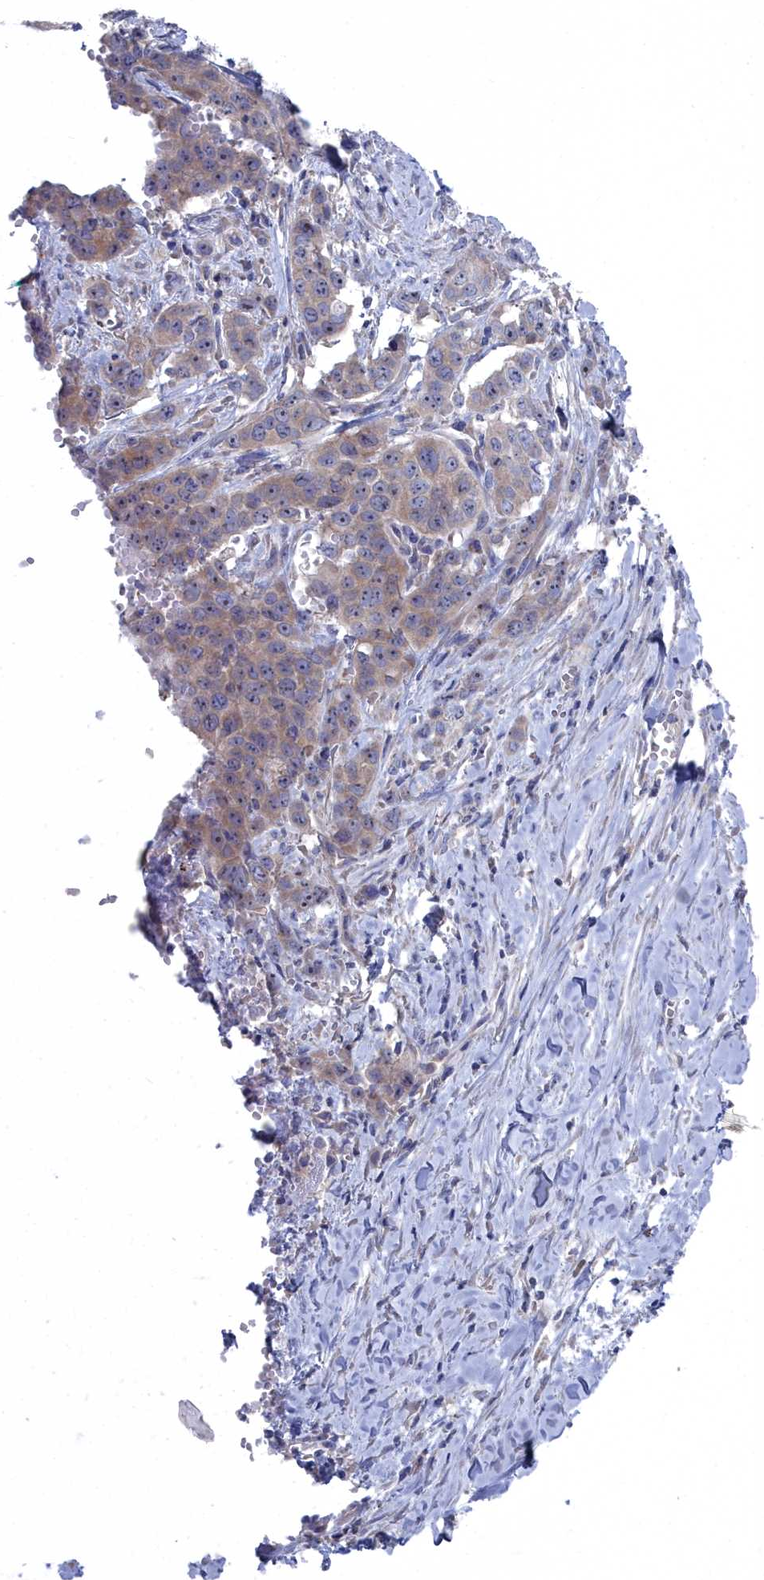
{"staining": {"intensity": "weak", "quantity": ">75%", "location": "cytoplasmic/membranous"}, "tissue": "stomach cancer", "cell_type": "Tumor cells", "image_type": "cancer", "snomed": [{"axis": "morphology", "description": "Adenocarcinoma, NOS"}, {"axis": "topography", "description": "Stomach, upper"}], "caption": "Adenocarcinoma (stomach) stained for a protein (brown) shows weak cytoplasmic/membranous positive expression in about >75% of tumor cells.", "gene": "CCDC149", "patient": {"sex": "male", "age": 62}}